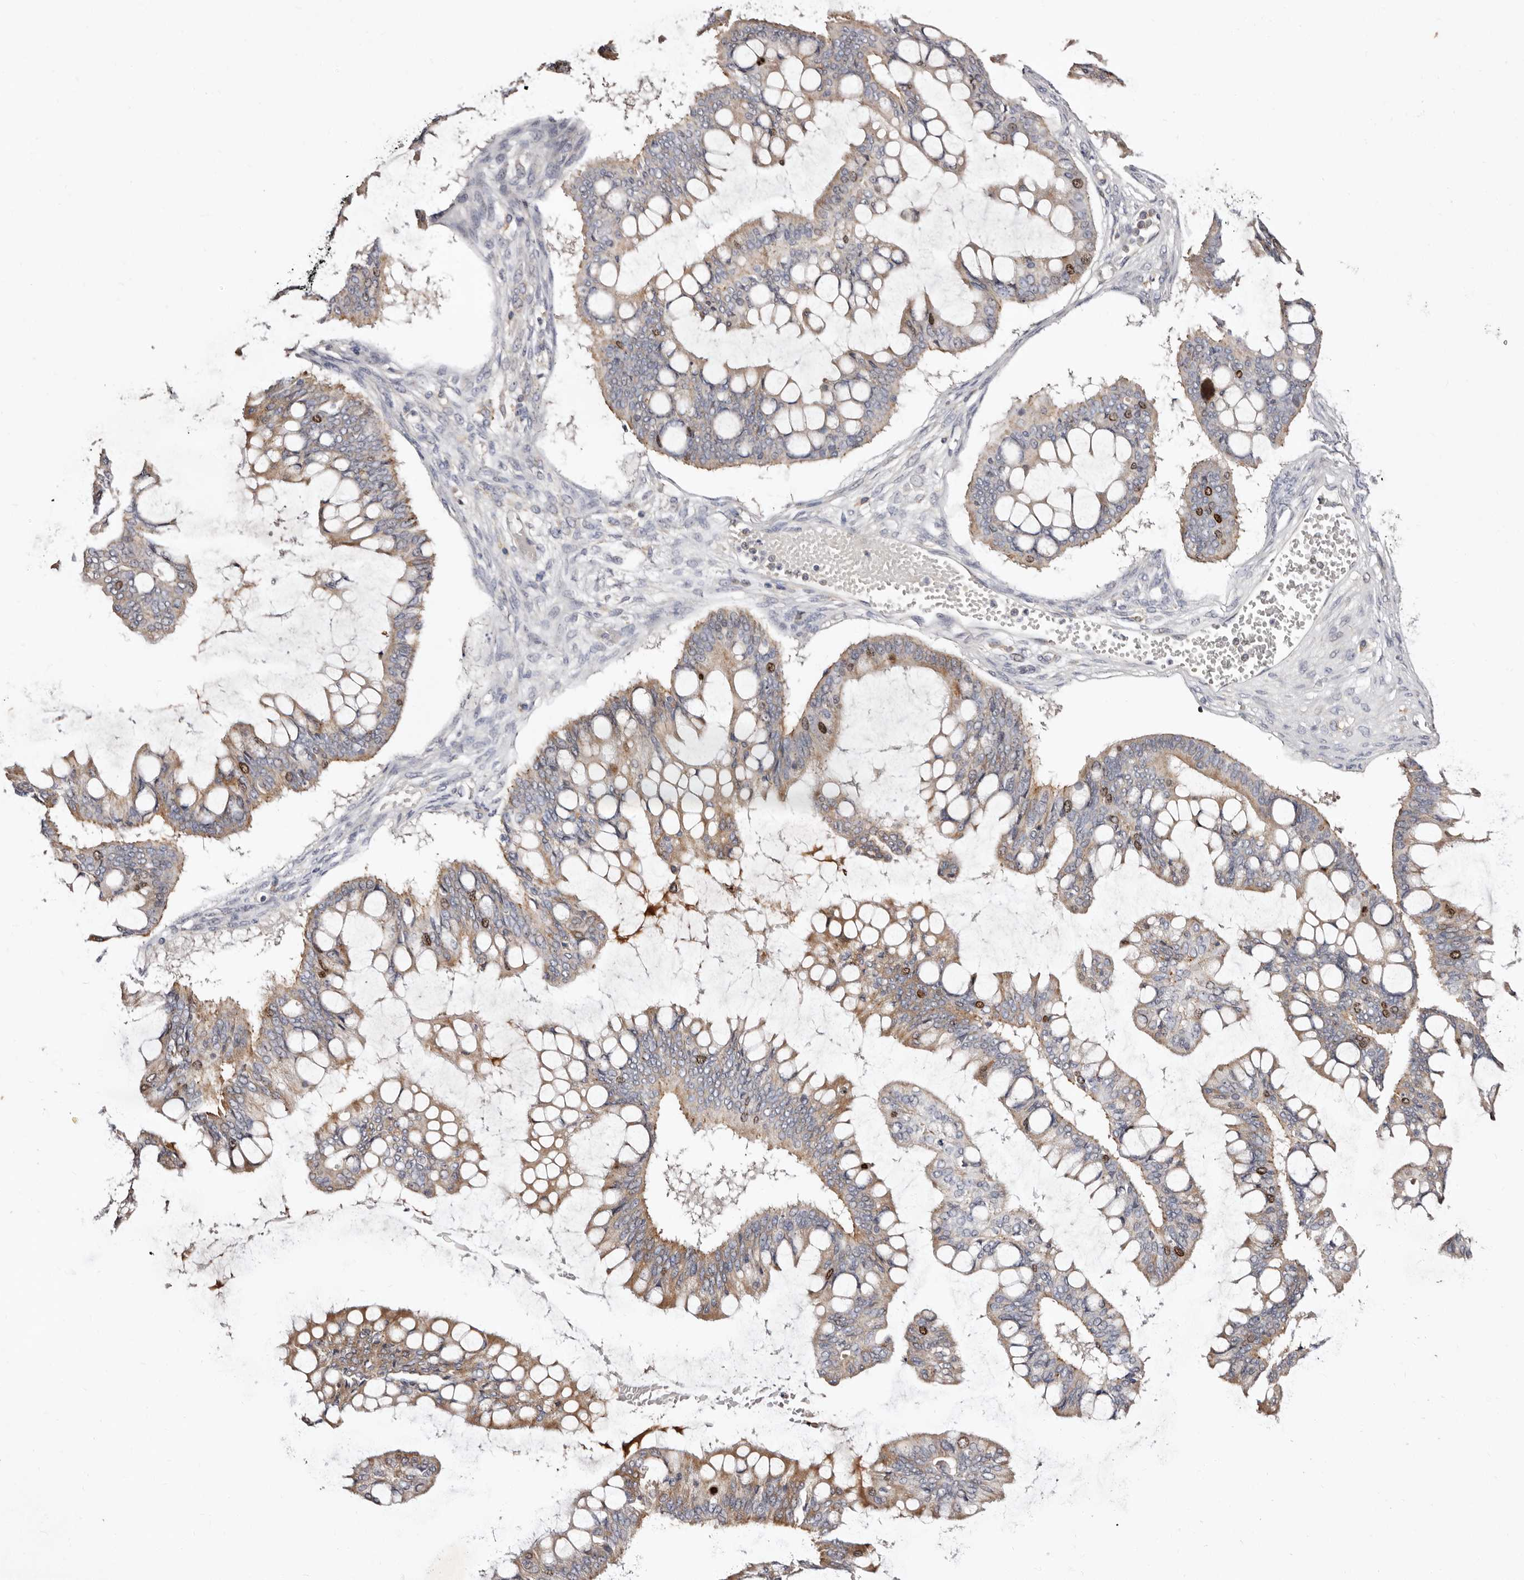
{"staining": {"intensity": "moderate", "quantity": "25%-75%", "location": "cytoplasmic/membranous,nuclear"}, "tissue": "ovarian cancer", "cell_type": "Tumor cells", "image_type": "cancer", "snomed": [{"axis": "morphology", "description": "Cystadenocarcinoma, mucinous, NOS"}, {"axis": "topography", "description": "Ovary"}], "caption": "An immunohistochemistry image of tumor tissue is shown. Protein staining in brown labels moderate cytoplasmic/membranous and nuclear positivity in ovarian cancer within tumor cells.", "gene": "CDCA8", "patient": {"sex": "female", "age": 73}}